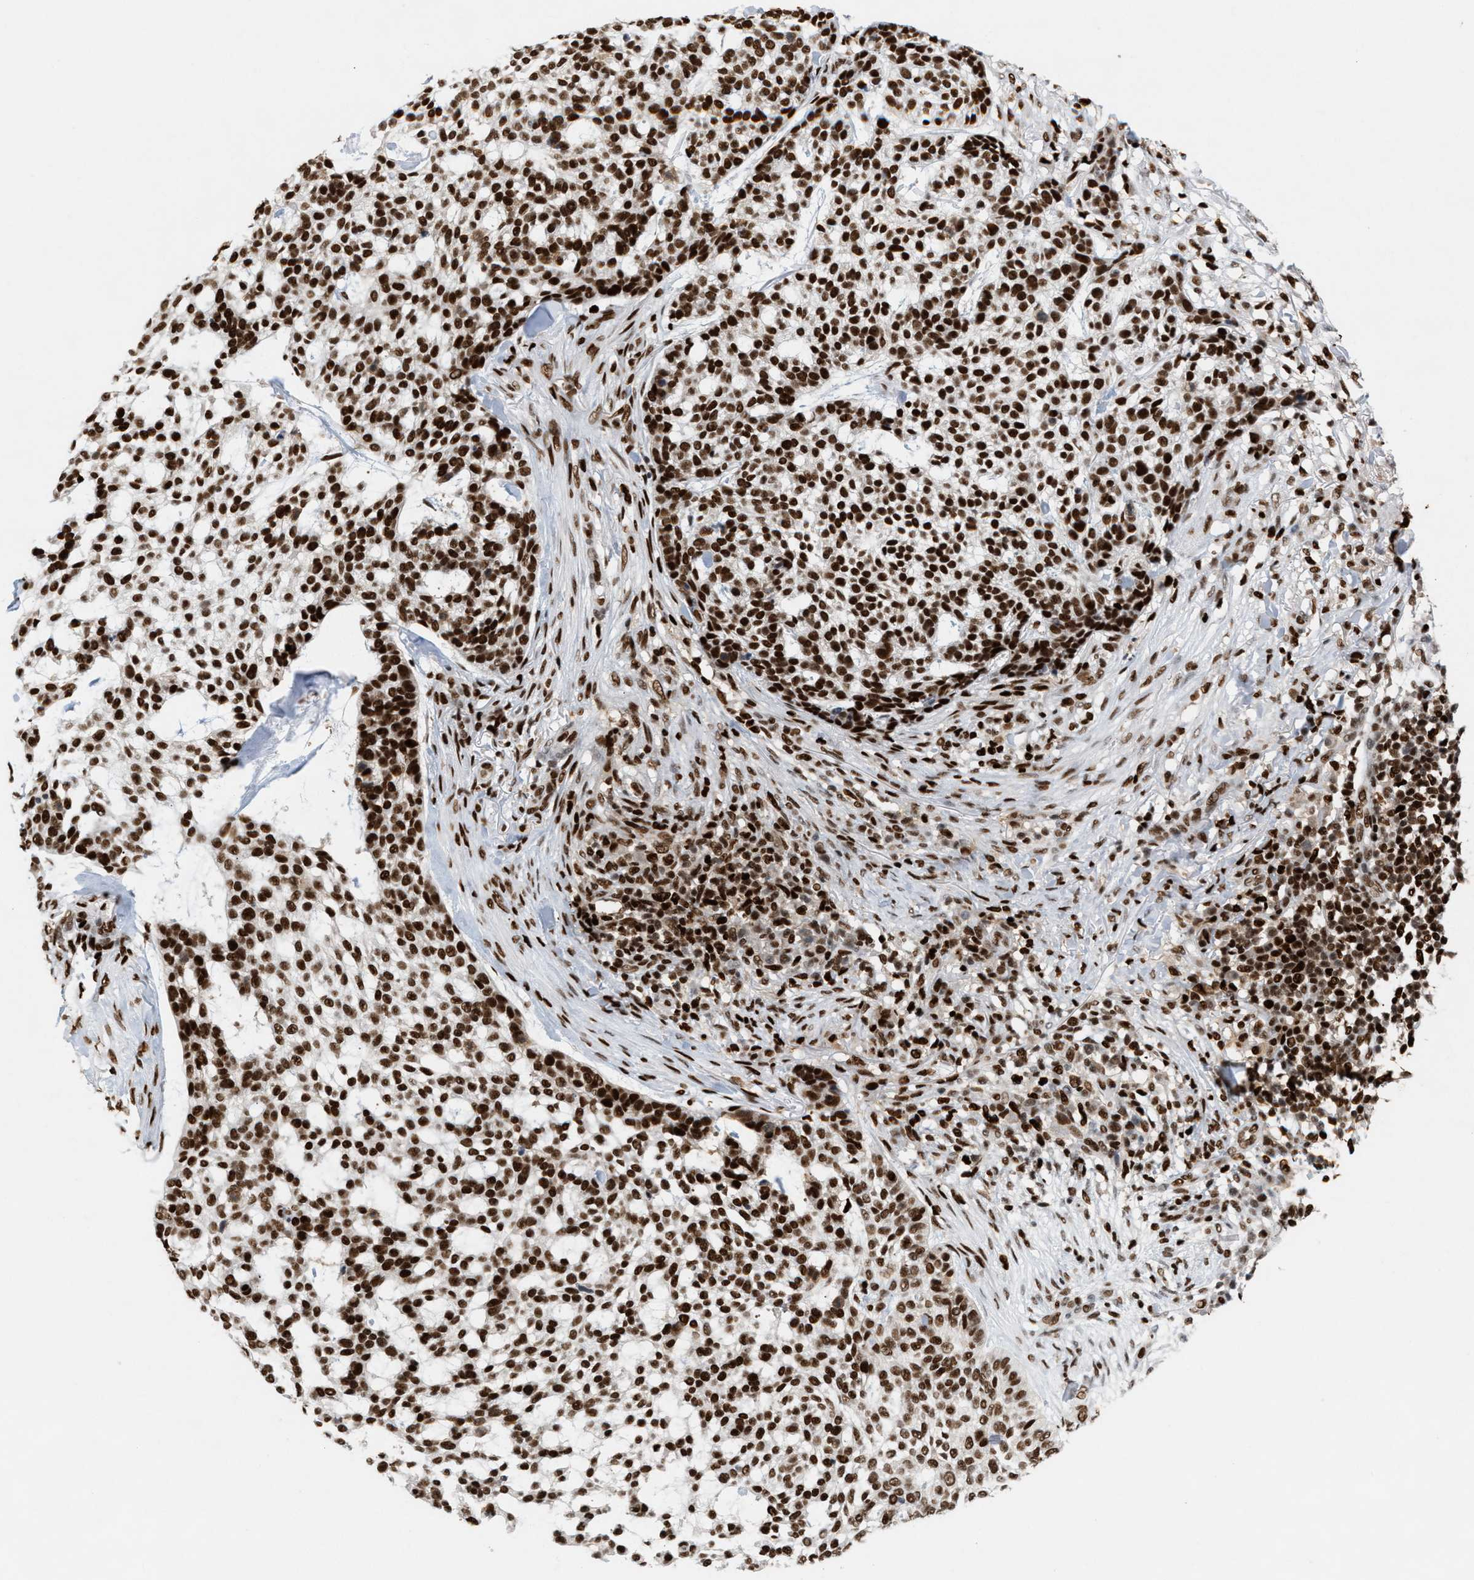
{"staining": {"intensity": "strong", "quantity": ">75%", "location": "nuclear"}, "tissue": "skin cancer", "cell_type": "Tumor cells", "image_type": "cancer", "snomed": [{"axis": "morphology", "description": "Basal cell carcinoma"}, {"axis": "topography", "description": "Skin"}], "caption": "An IHC photomicrograph of neoplastic tissue is shown. Protein staining in brown labels strong nuclear positivity in skin cancer within tumor cells. The protein is stained brown, and the nuclei are stained in blue (DAB (3,3'-diaminobenzidine) IHC with brightfield microscopy, high magnification).", "gene": "RNASEK-C17orf49", "patient": {"sex": "female", "age": 64}}